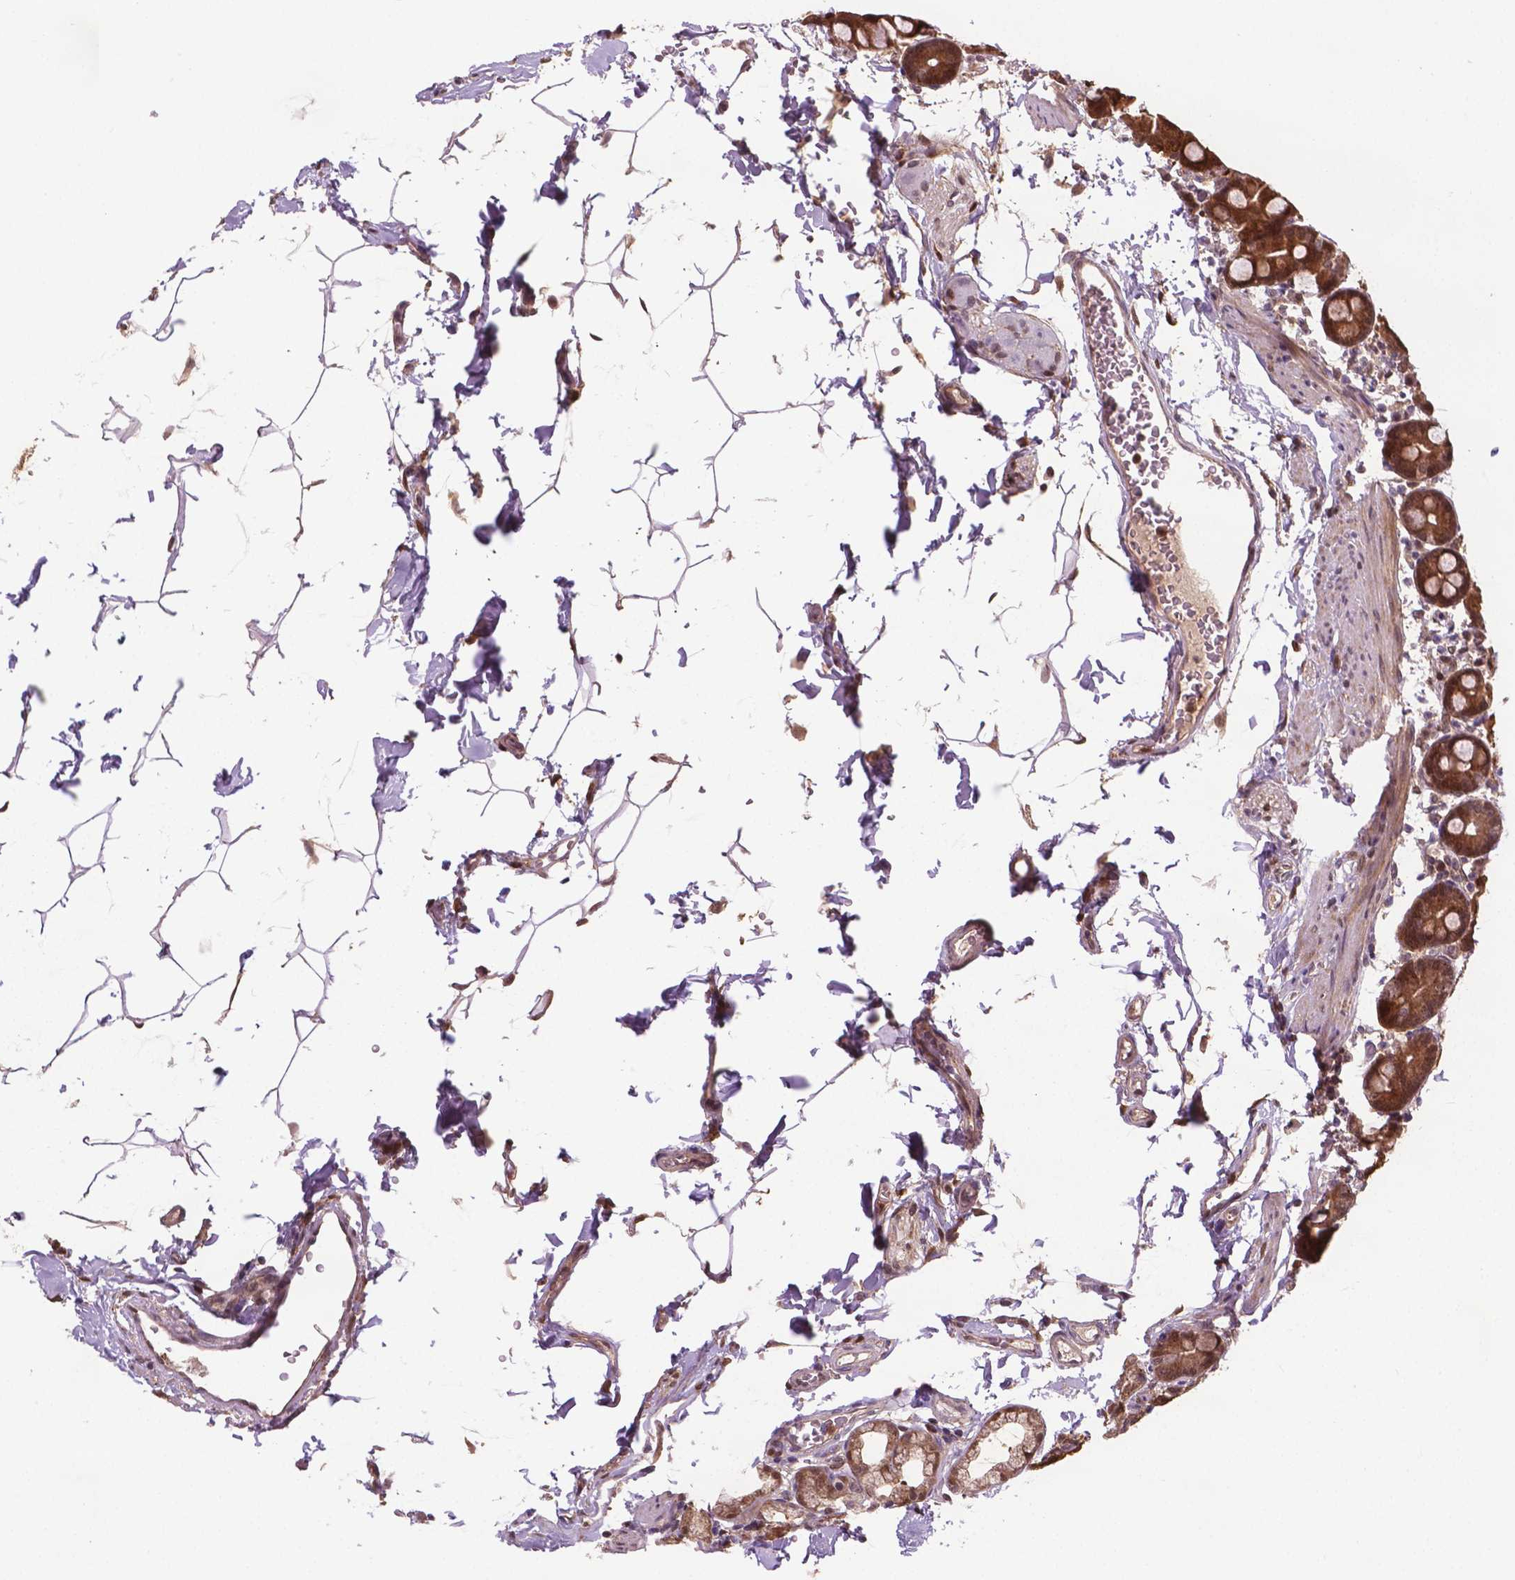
{"staining": {"intensity": "moderate", "quantity": ">75%", "location": "cytoplasmic/membranous,nuclear"}, "tissue": "duodenum", "cell_type": "Glandular cells", "image_type": "normal", "snomed": [{"axis": "morphology", "description": "Normal tissue, NOS"}, {"axis": "topography", "description": "Pancreas"}, {"axis": "topography", "description": "Duodenum"}], "caption": "A photomicrograph showing moderate cytoplasmic/membranous,nuclear staining in approximately >75% of glandular cells in unremarkable duodenum, as visualized by brown immunohistochemical staining.", "gene": "PLIN3", "patient": {"sex": "male", "age": 59}}